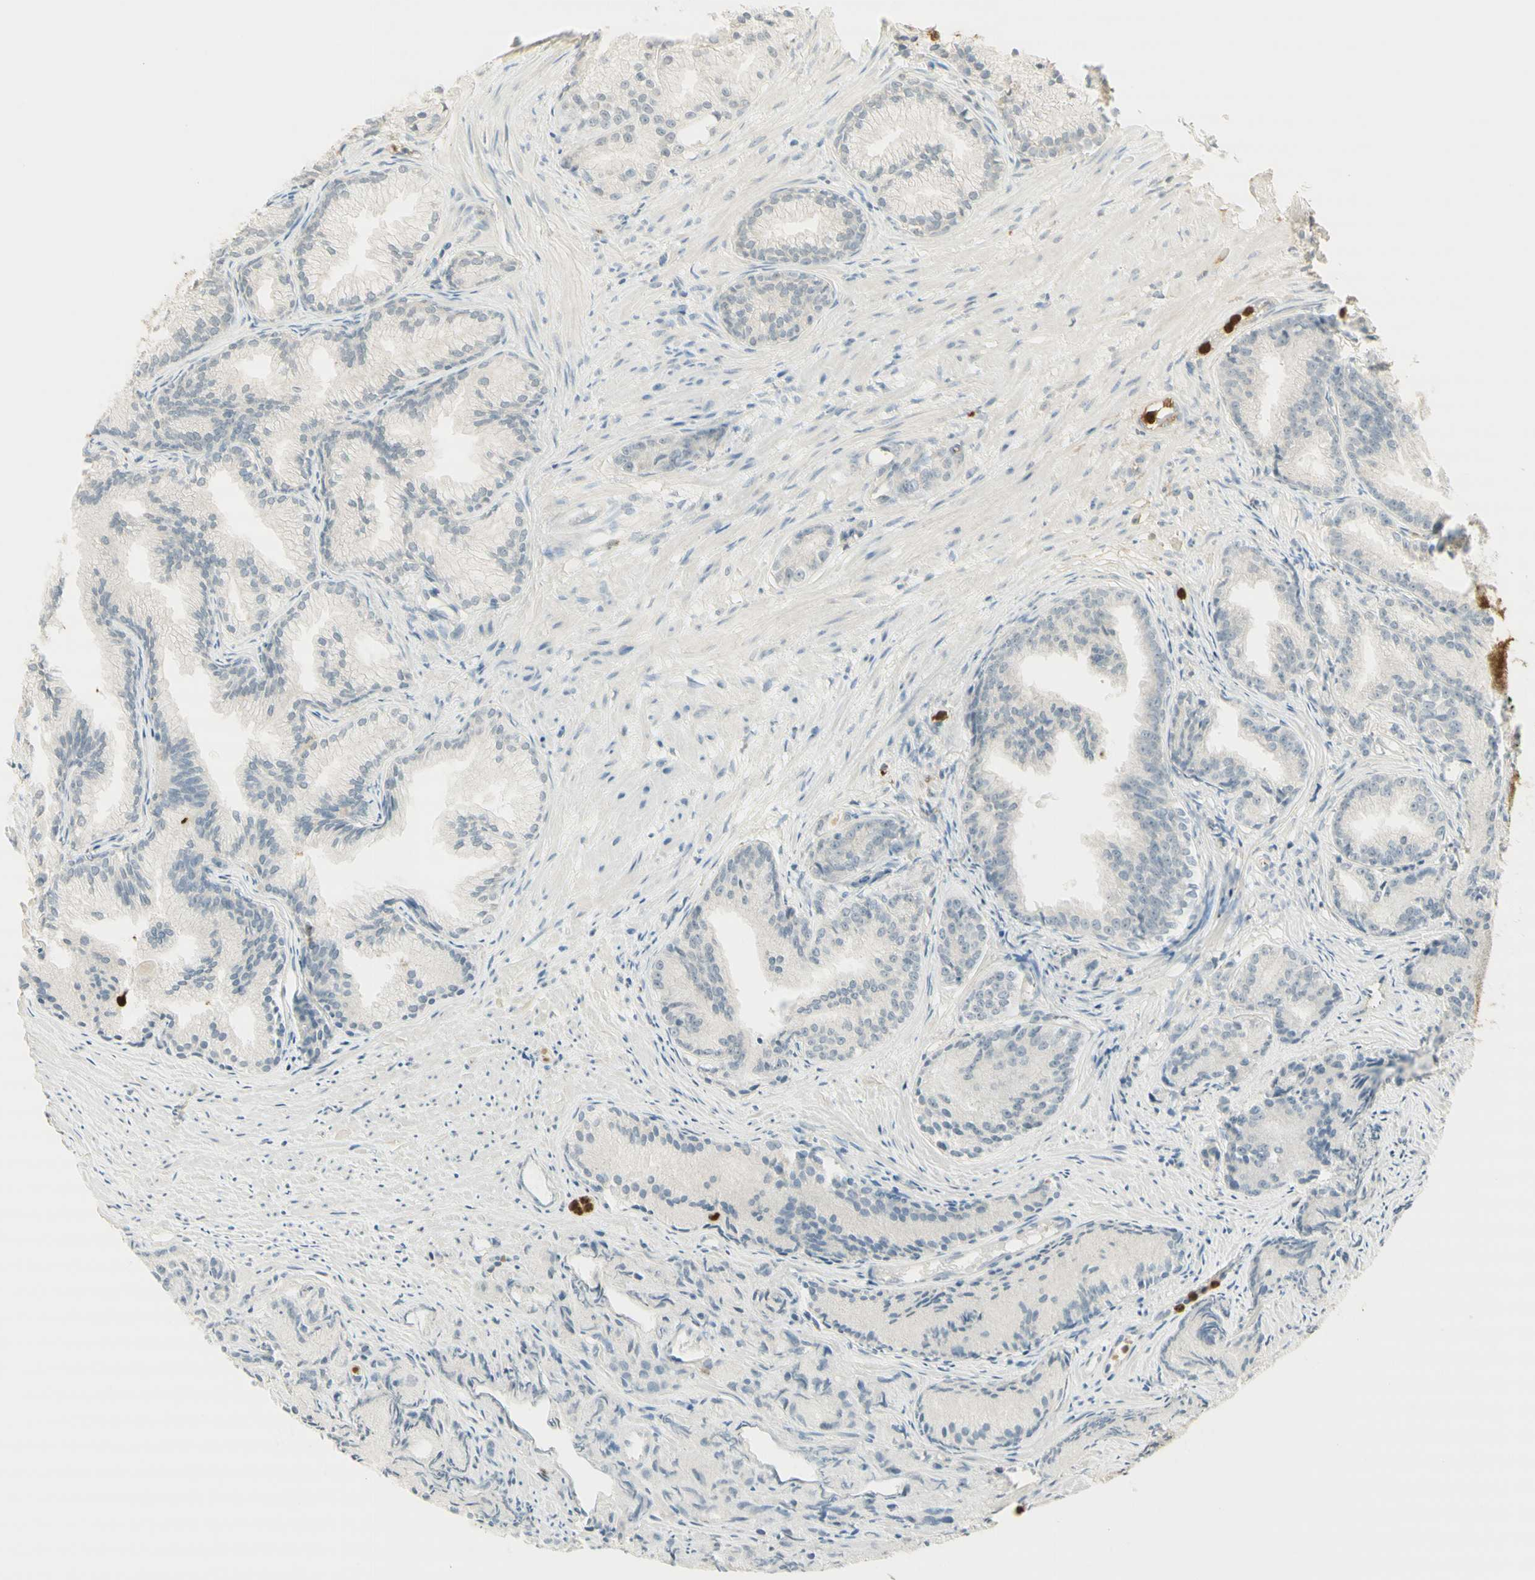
{"staining": {"intensity": "negative", "quantity": "none", "location": "none"}, "tissue": "prostate cancer", "cell_type": "Tumor cells", "image_type": "cancer", "snomed": [{"axis": "morphology", "description": "Adenocarcinoma, Low grade"}, {"axis": "topography", "description": "Prostate"}], "caption": "Human prostate cancer stained for a protein using IHC displays no positivity in tumor cells.", "gene": "NID1", "patient": {"sex": "male", "age": 72}}